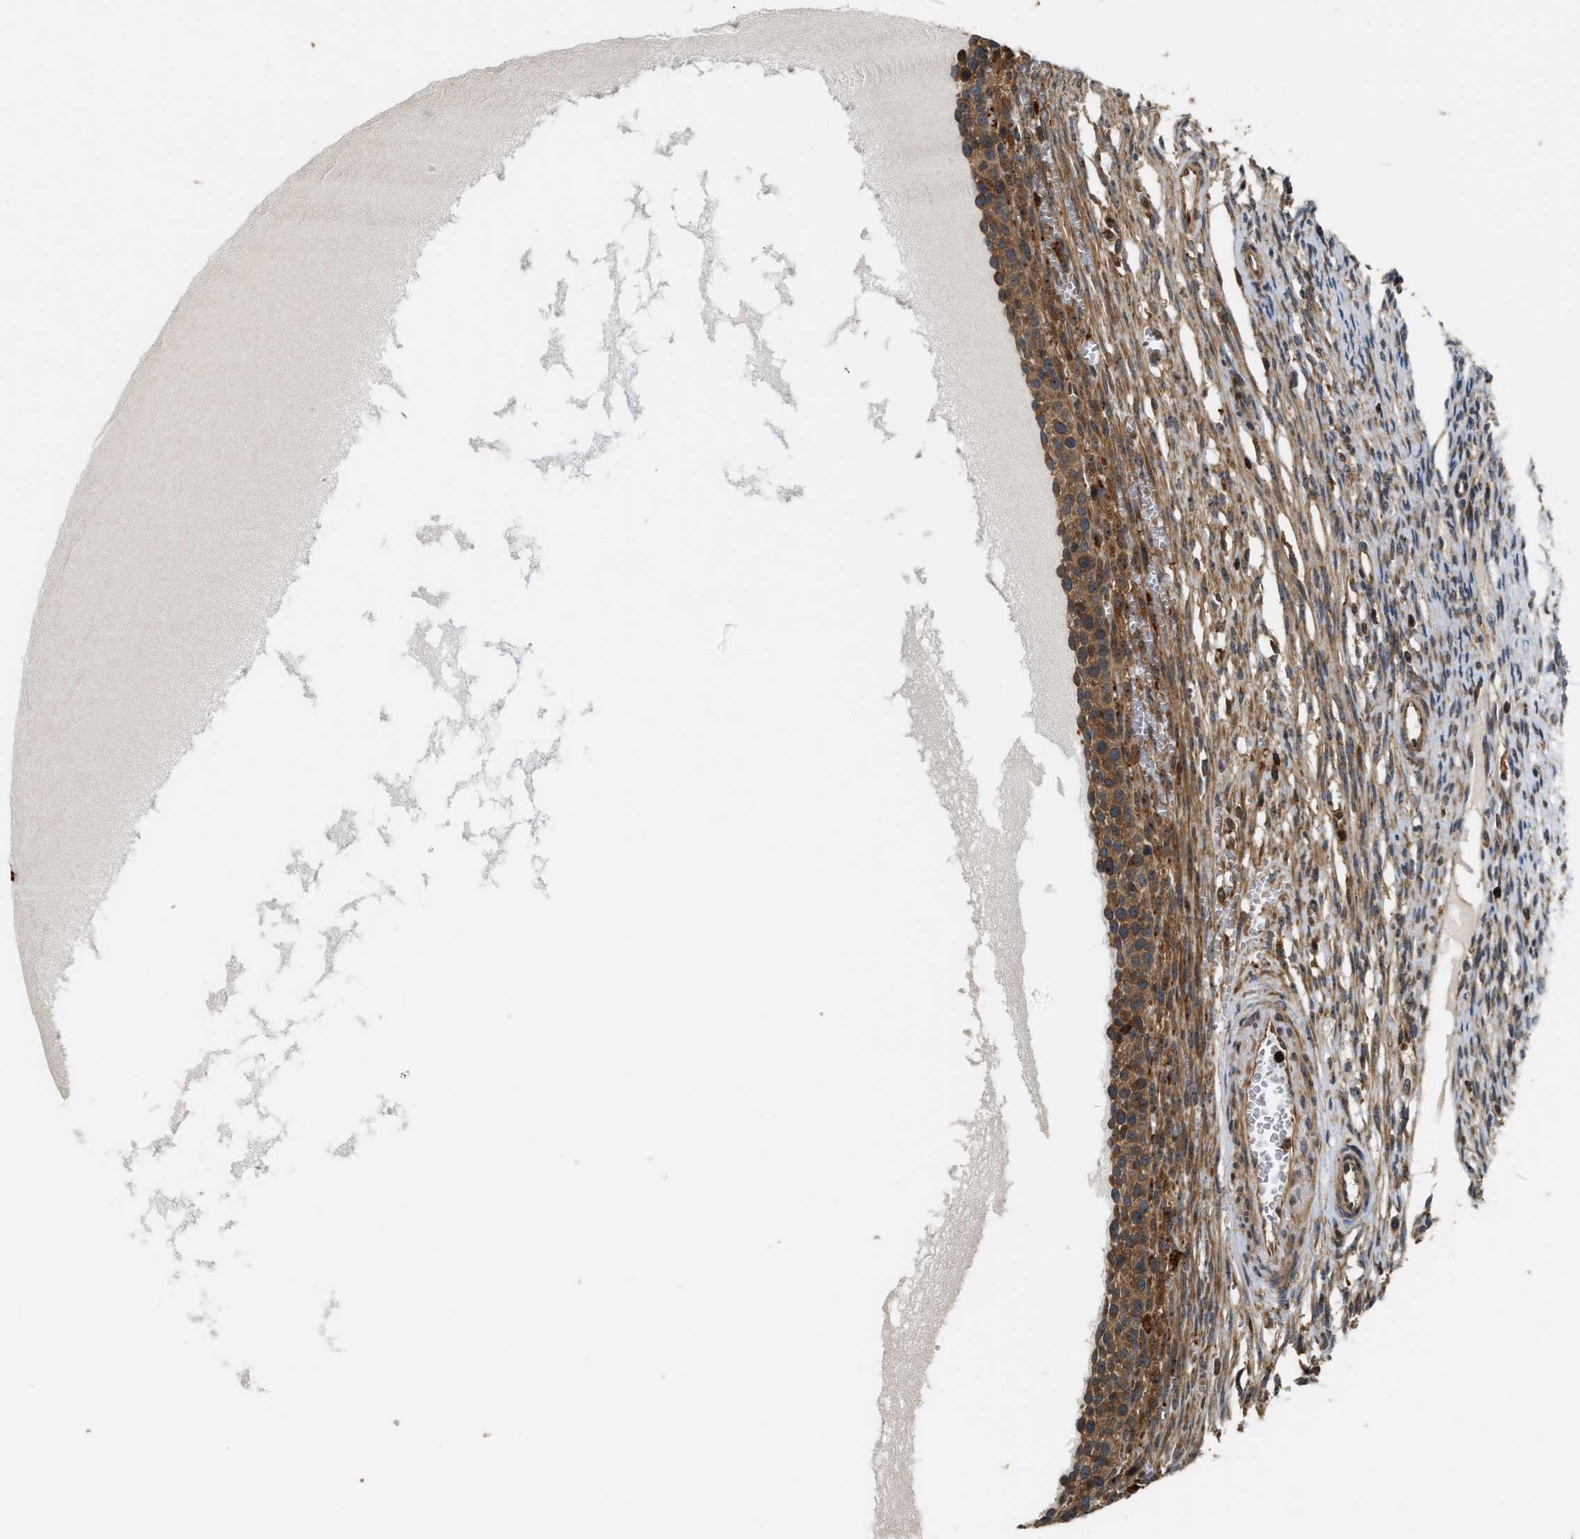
{"staining": {"intensity": "moderate", "quantity": ">75%", "location": "cytoplasmic/membranous"}, "tissue": "ovary", "cell_type": "Follicle cells", "image_type": "normal", "snomed": [{"axis": "morphology", "description": "Normal tissue, NOS"}, {"axis": "topography", "description": "Ovary"}], "caption": "This histopathology image reveals immunohistochemistry staining of benign ovary, with medium moderate cytoplasmic/membranous staining in about >75% of follicle cells.", "gene": "SNX5", "patient": {"sex": "female", "age": 33}}